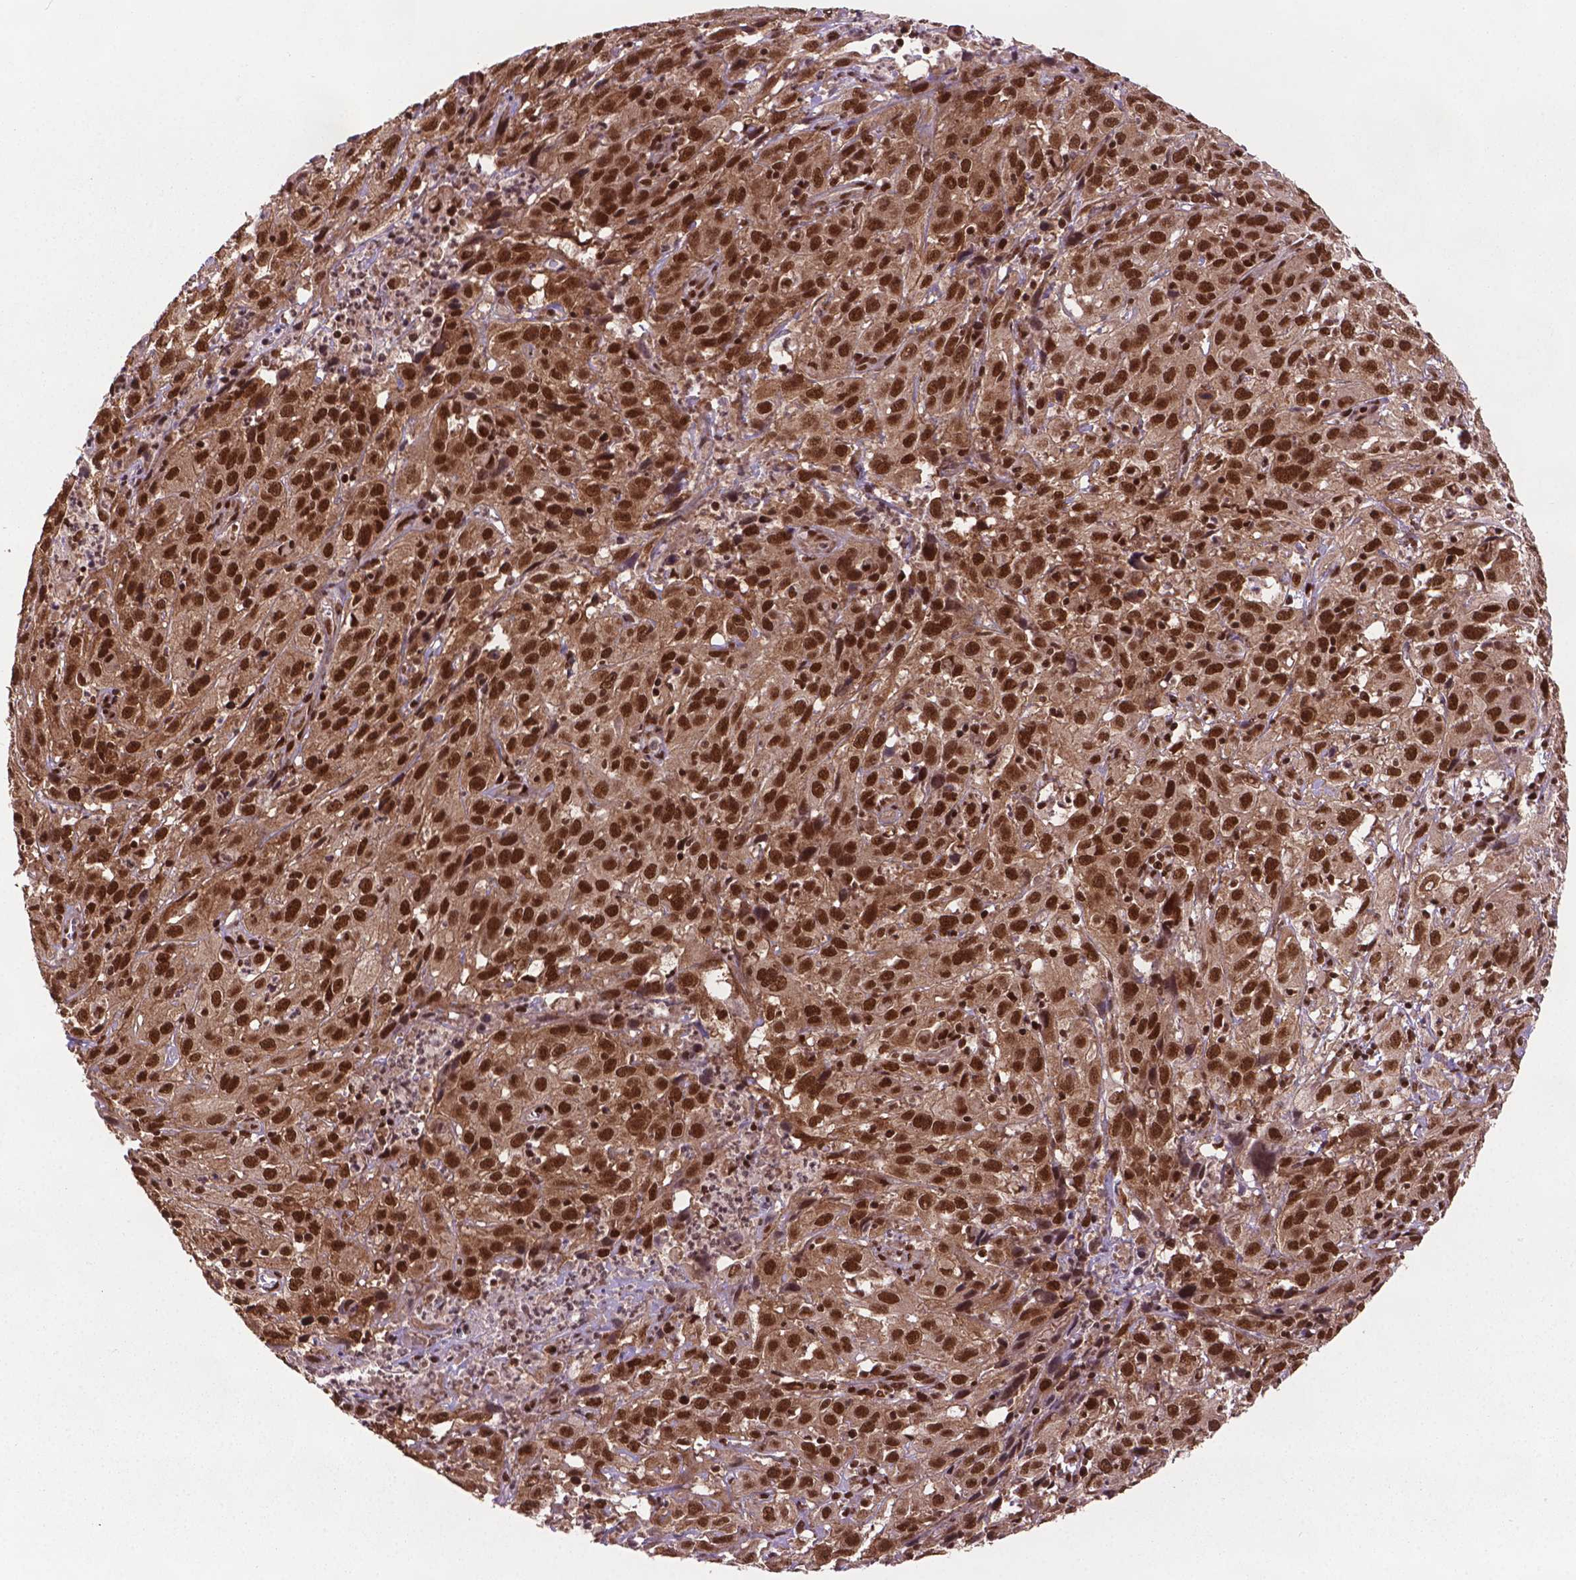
{"staining": {"intensity": "strong", "quantity": ">75%", "location": "nuclear"}, "tissue": "cervical cancer", "cell_type": "Tumor cells", "image_type": "cancer", "snomed": [{"axis": "morphology", "description": "Squamous cell carcinoma, NOS"}, {"axis": "topography", "description": "Cervix"}], "caption": "Immunohistochemical staining of human cervical cancer (squamous cell carcinoma) exhibits strong nuclear protein staining in about >75% of tumor cells. The staining is performed using DAB brown chromogen to label protein expression. The nuclei are counter-stained blue using hematoxylin.", "gene": "SIRT6", "patient": {"sex": "female", "age": 32}}